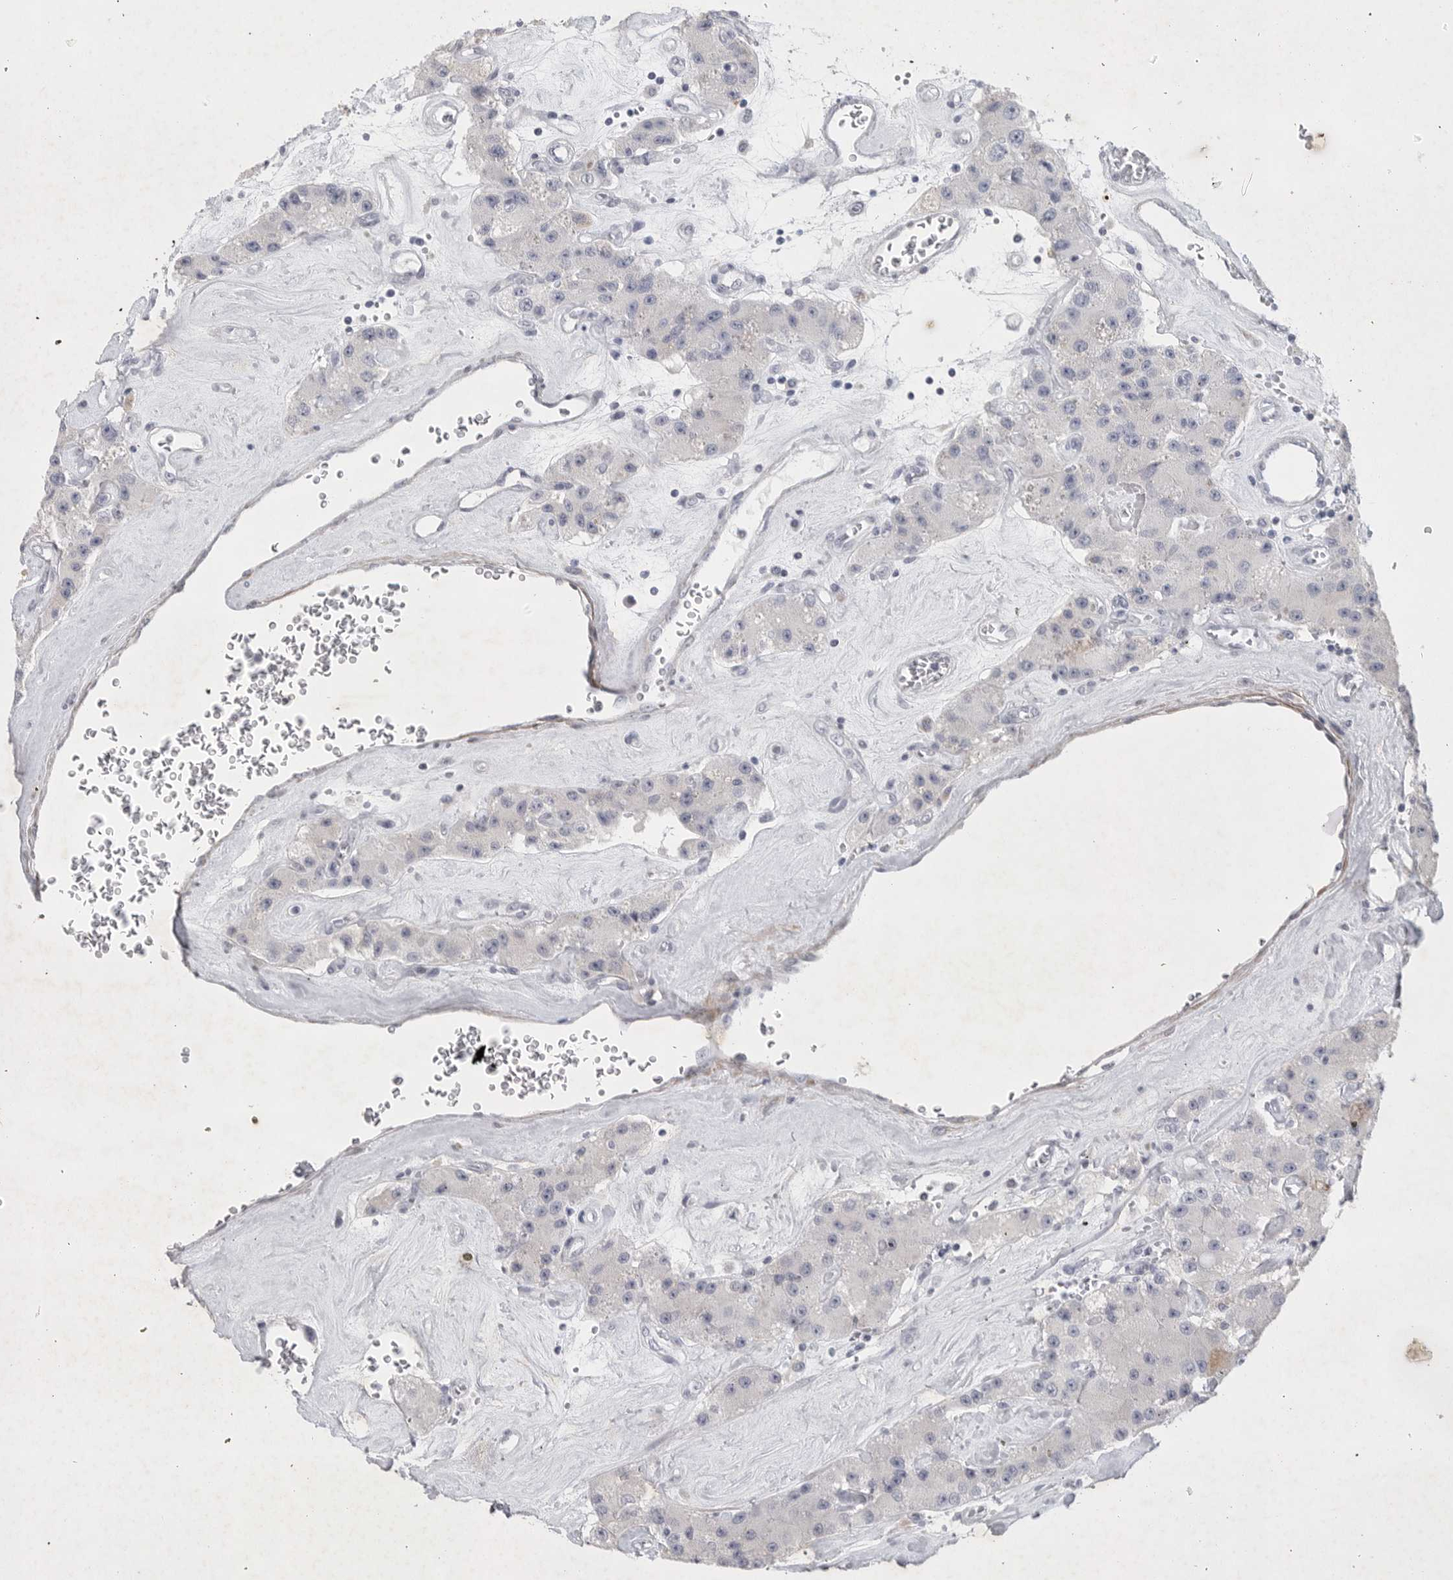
{"staining": {"intensity": "negative", "quantity": "none", "location": "none"}, "tissue": "carcinoid", "cell_type": "Tumor cells", "image_type": "cancer", "snomed": [{"axis": "morphology", "description": "Carcinoid, malignant, NOS"}, {"axis": "topography", "description": "Pancreas"}], "caption": "DAB (3,3'-diaminobenzidine) immunohistochemical staining of carcinoid shows no significant staining in tumor cells.", "gene": "TNR", "patient": {"sex": "male", "age": 41}}